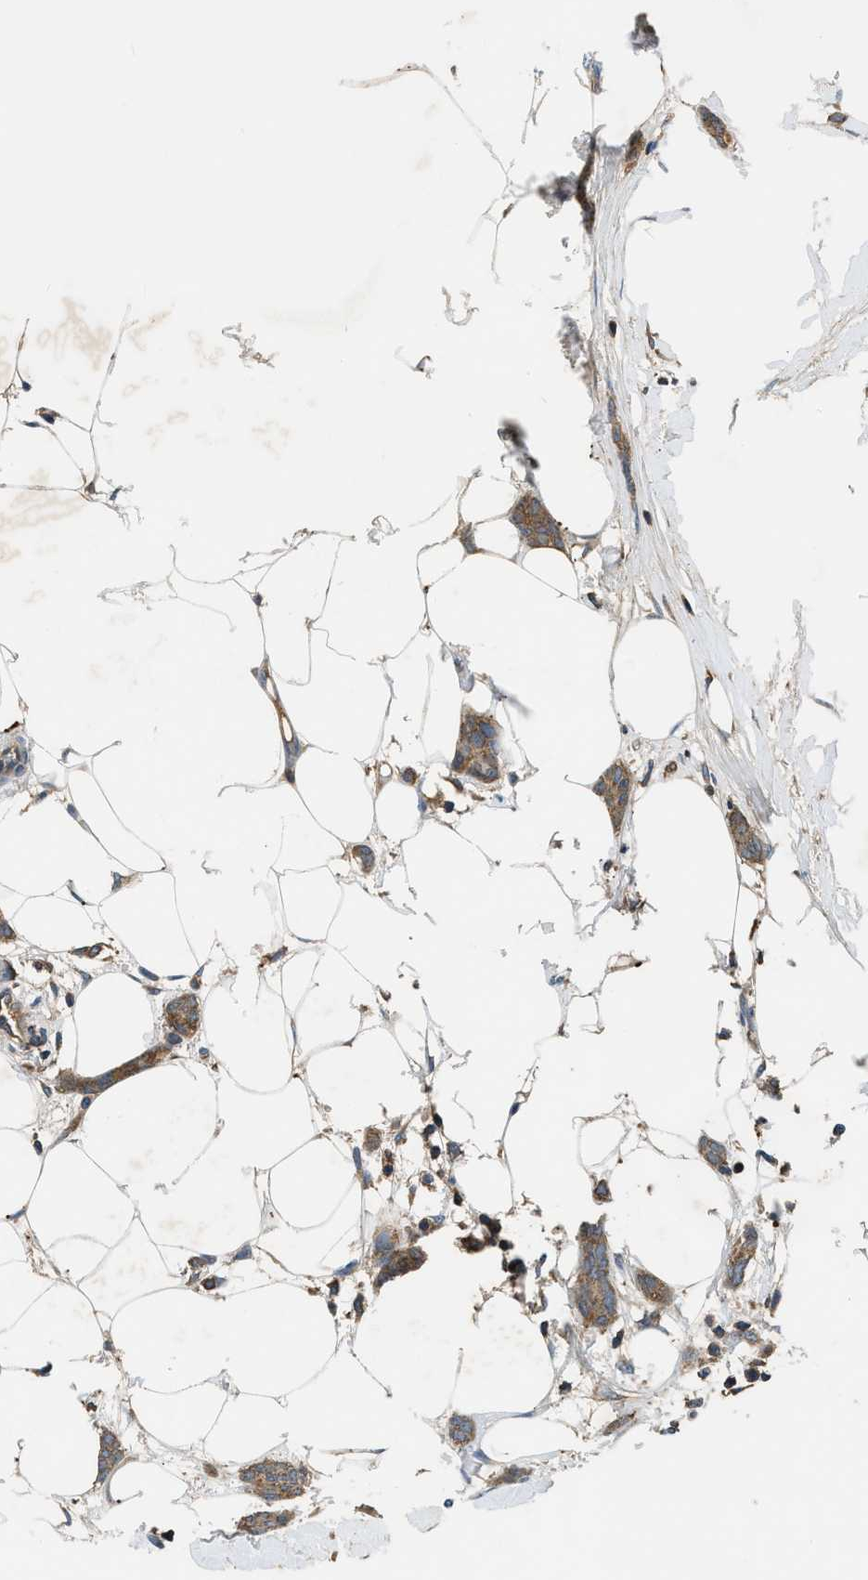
{"staining": {"intensity": "moderate", "quantity": ">75%", "location": "cytoplasmic/membranous"}, "tissue": "breast cancer", "cell_type": "Tumor cells", "image_type": "cancer", "snomed": [{"axis": "morphology", "description": "Lobular carcinoma"}, {"axis": "topography", "description": "Skin"}, {"axis": "topography", "description": "Breast"}], "caption": "Lobular carcinoma (breast) tissue reveals moderate cytoplasmic/membranous positivity in about >75% of tumor cells", "gene": "PAFAH2", "patient": {"sex": "female", "age": 46}}